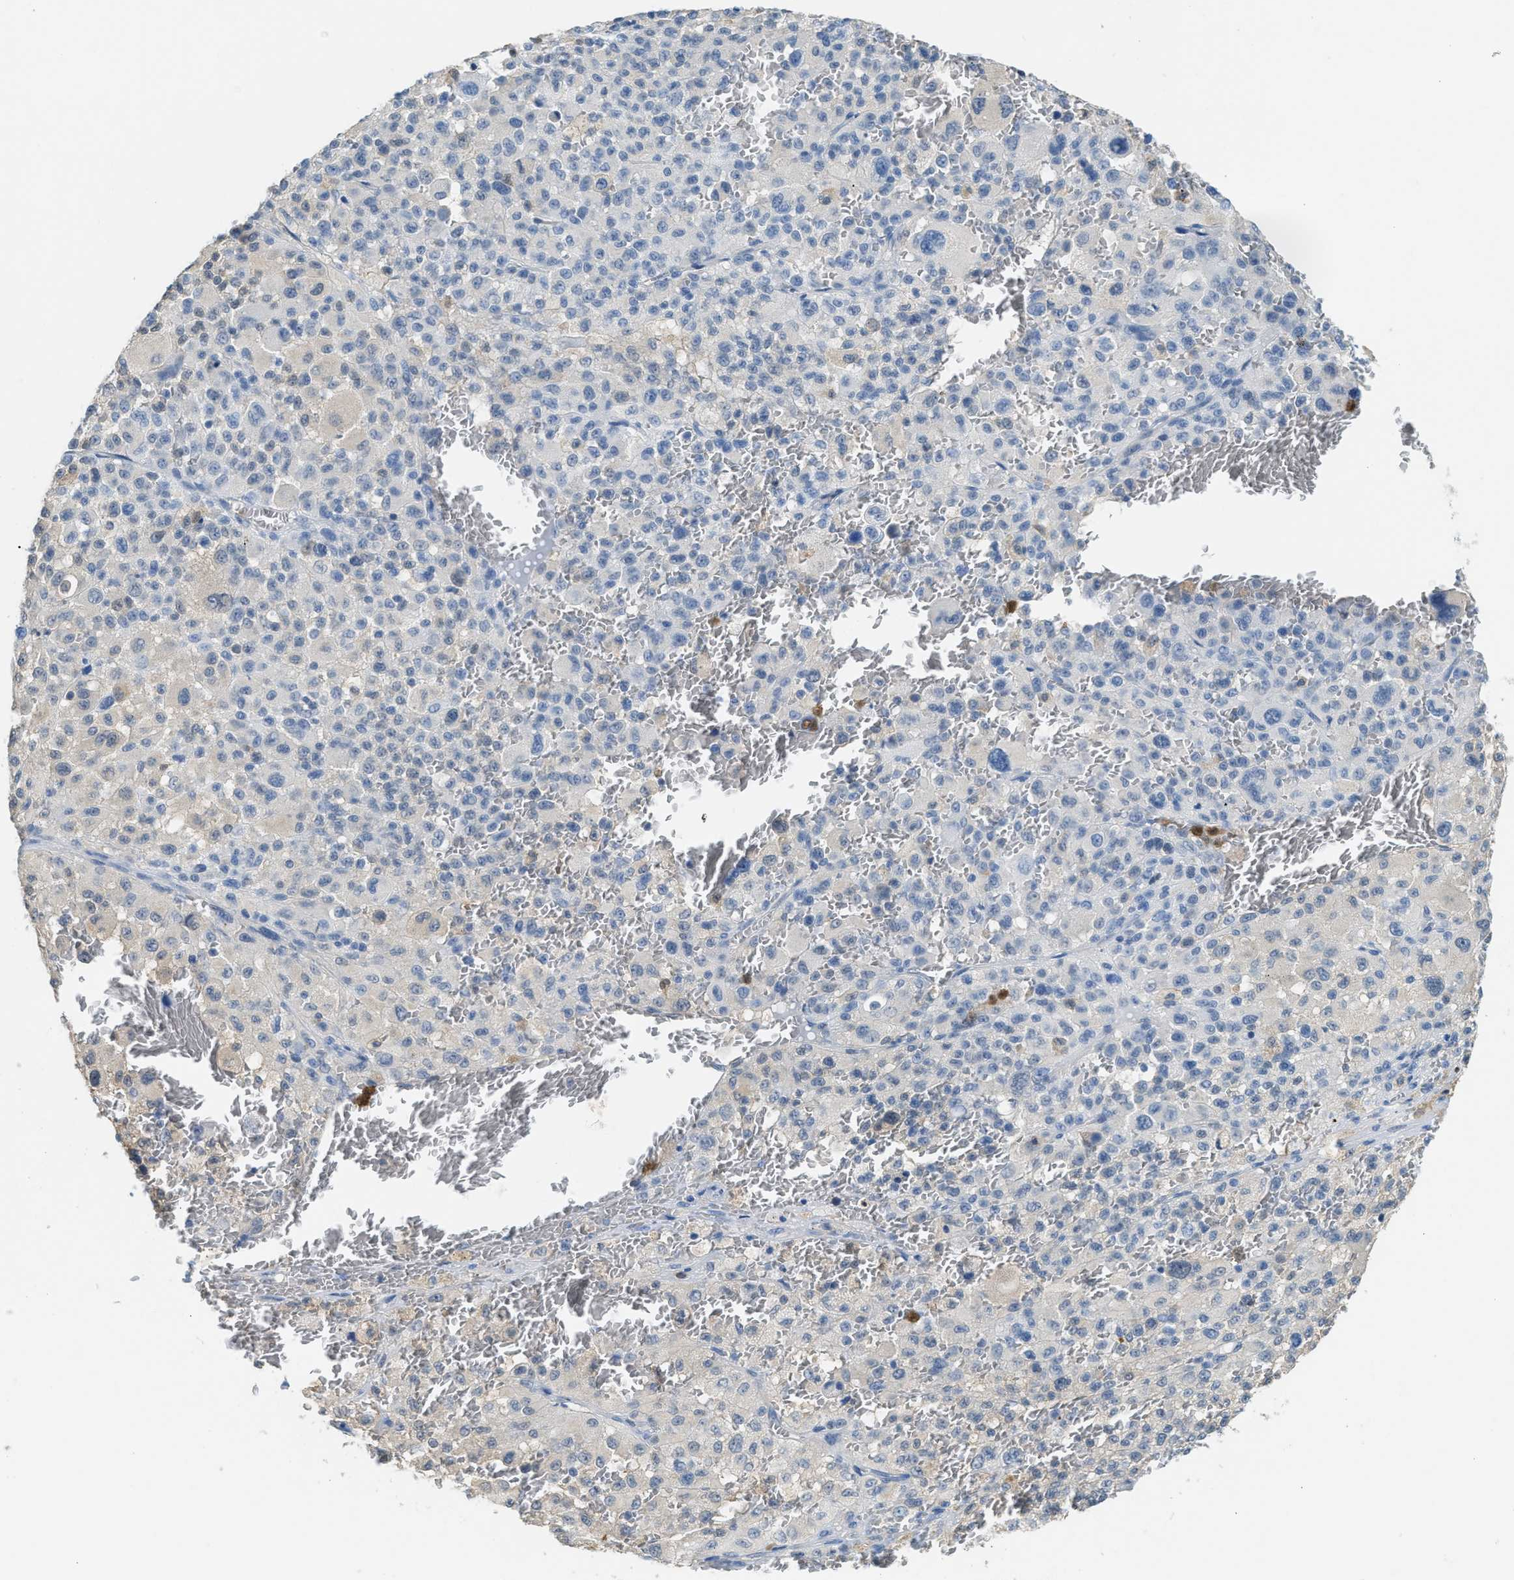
{"staining": {"intensity": "negative", "quantity": "none", "location": "none"}, "tissue": "melanoma", "cell_type": "Tumor cells", "image_type": "cancer", "snomed": [{"axis": "morphology", "description": "Malignant melanoma, Metastatic site"}, {"axis": "topography", "description": "Skin"}], "caption": "DAB (3,3'-diaminobenzidine) immunohistochemical staining of human malignant melanoma (metastatic site) demonstrates no significant expression in tumor cells.", "gene": "SERPINB1", "patient": {"sex": "female", "age": 74}}